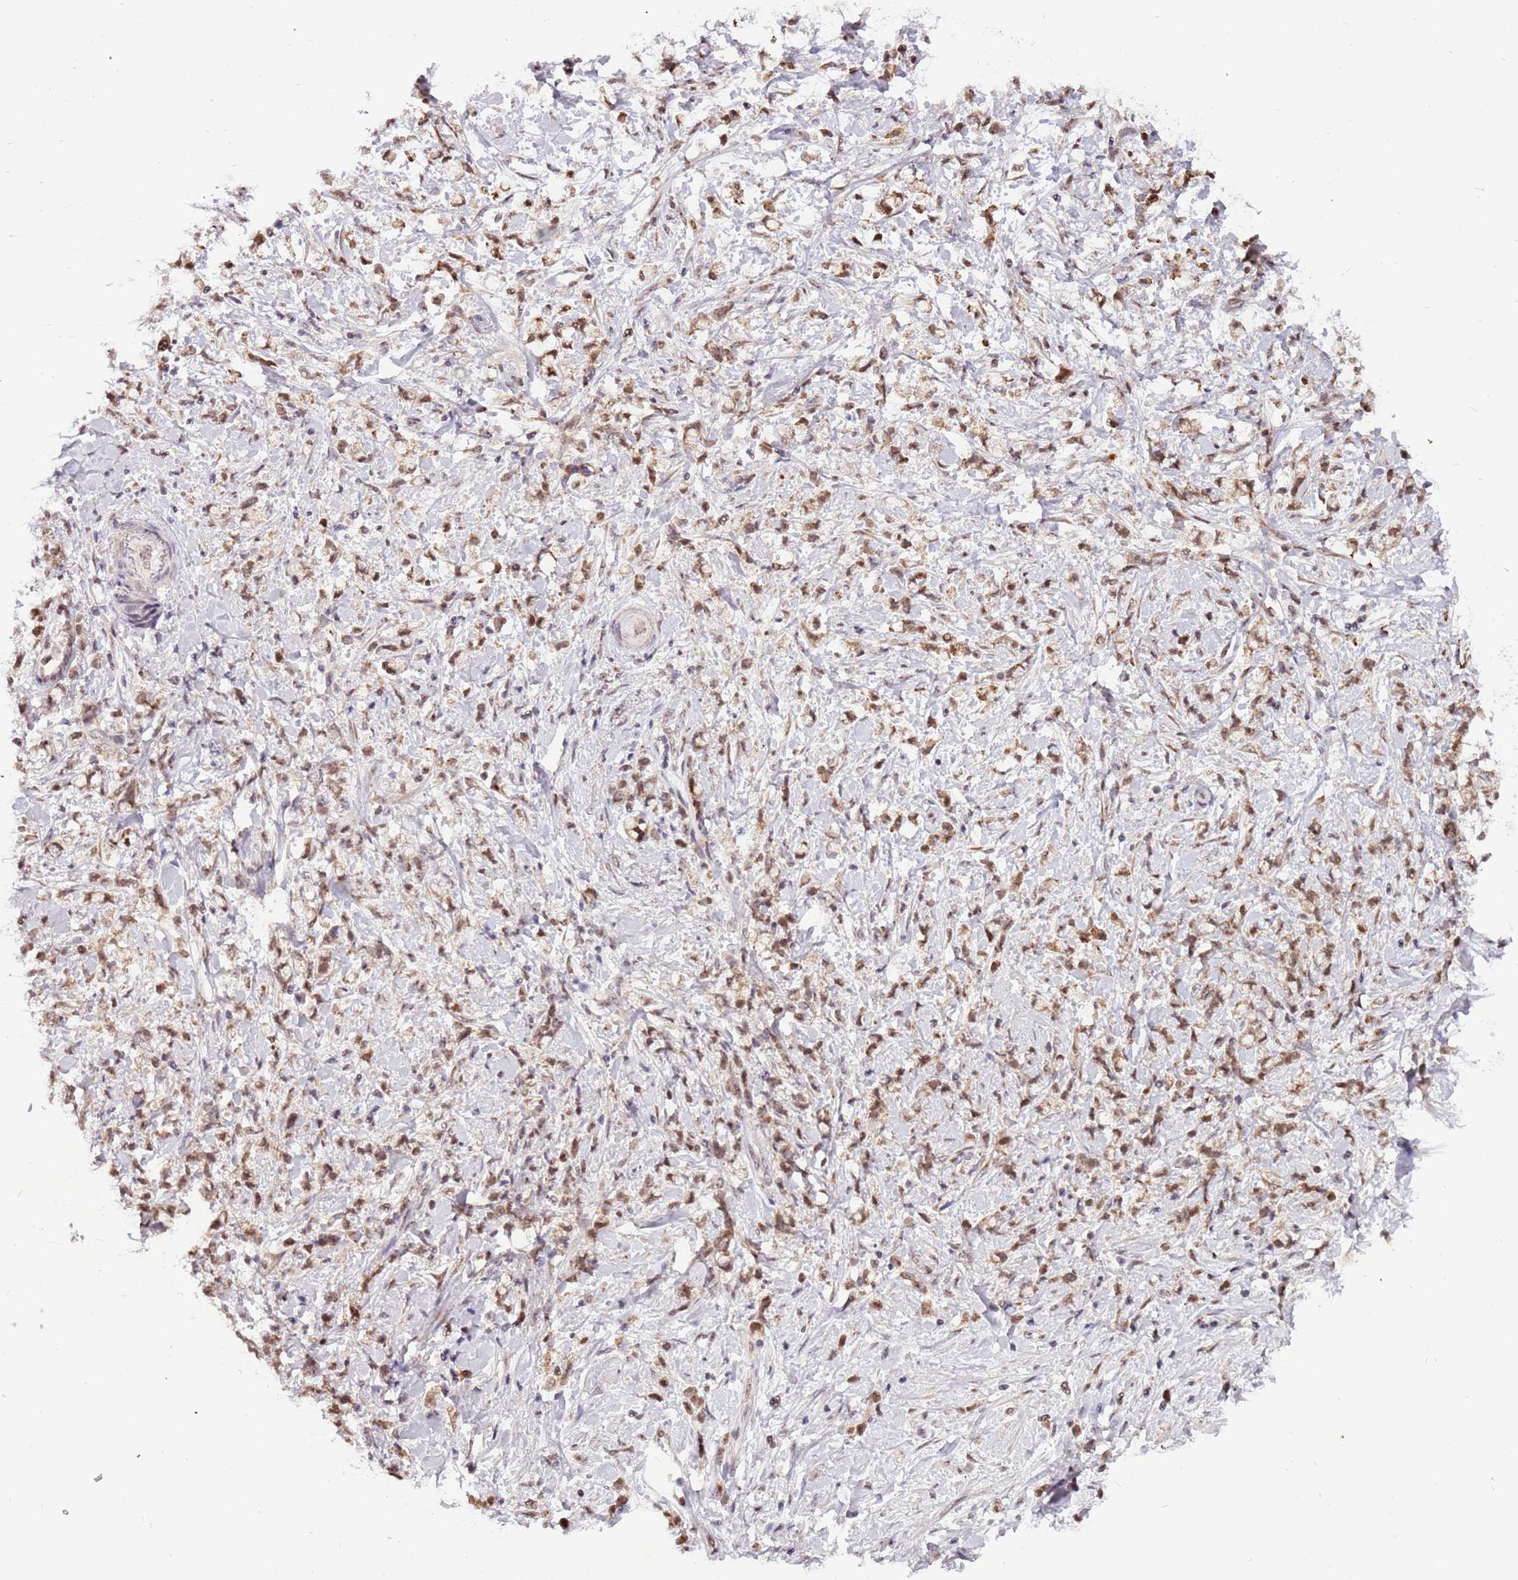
{"staining": {"intensity": "moderate", "quantity": "25%-75%", "location": "nuclear"}, "tissue": "stomach cancer", "cell_type": "Tumor cells", "image_type": "cancer", "snomed": [{"axis": "morphology", "description": "Adenocarcinoma, NOS"}, {"axis": "topography", "description": "Stomach"}], "caption": "Immunohistochemical staining of human stomach cancer reveals moderate nuclear protein staining in approximately 25%-75% of tumor cells.", "gene": "BARD1", "patient": {"sex": "female", "age": 60}}